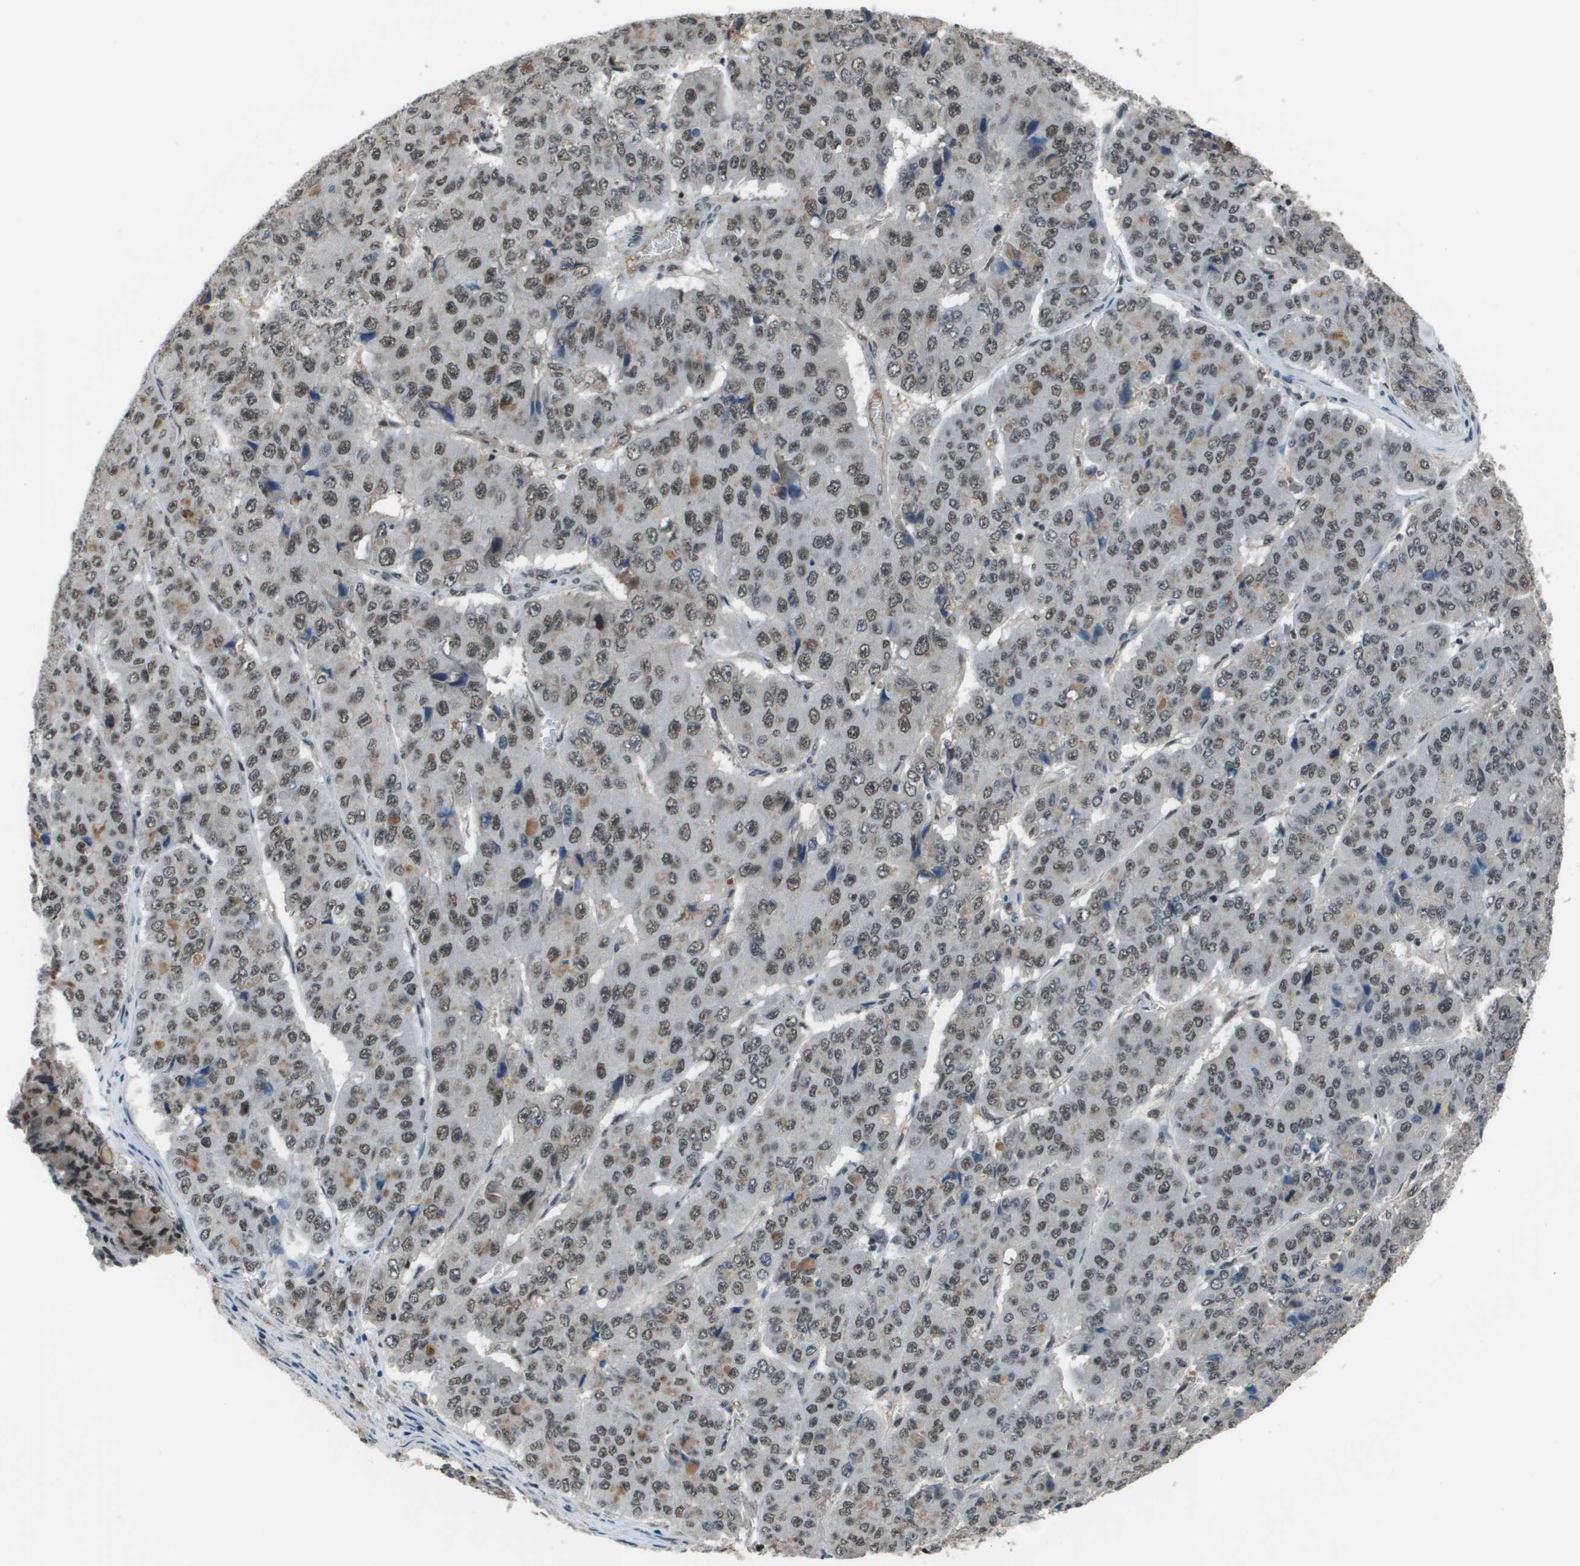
{"staining": {"intensity": "moderate", "quantity": ">75%", "location": "nuclear"}, "tissue": "pancreatic cancer", "cell_type": "Tumor cells", "image_type": "cancer", "snomed": [{"axis": "morphology", "description": "Adenocarcinoma, NOS"}, {"axis": "topography", "description": "Pancreas"}], "caption": "An IHC image of tumor tissue is shown. Protein staining in brown labels moderate nuclear positivity in pancreatic cancer within tumor cells.", "gene": "THRAP3", "patient": {"sex": "male", "age": 50}}